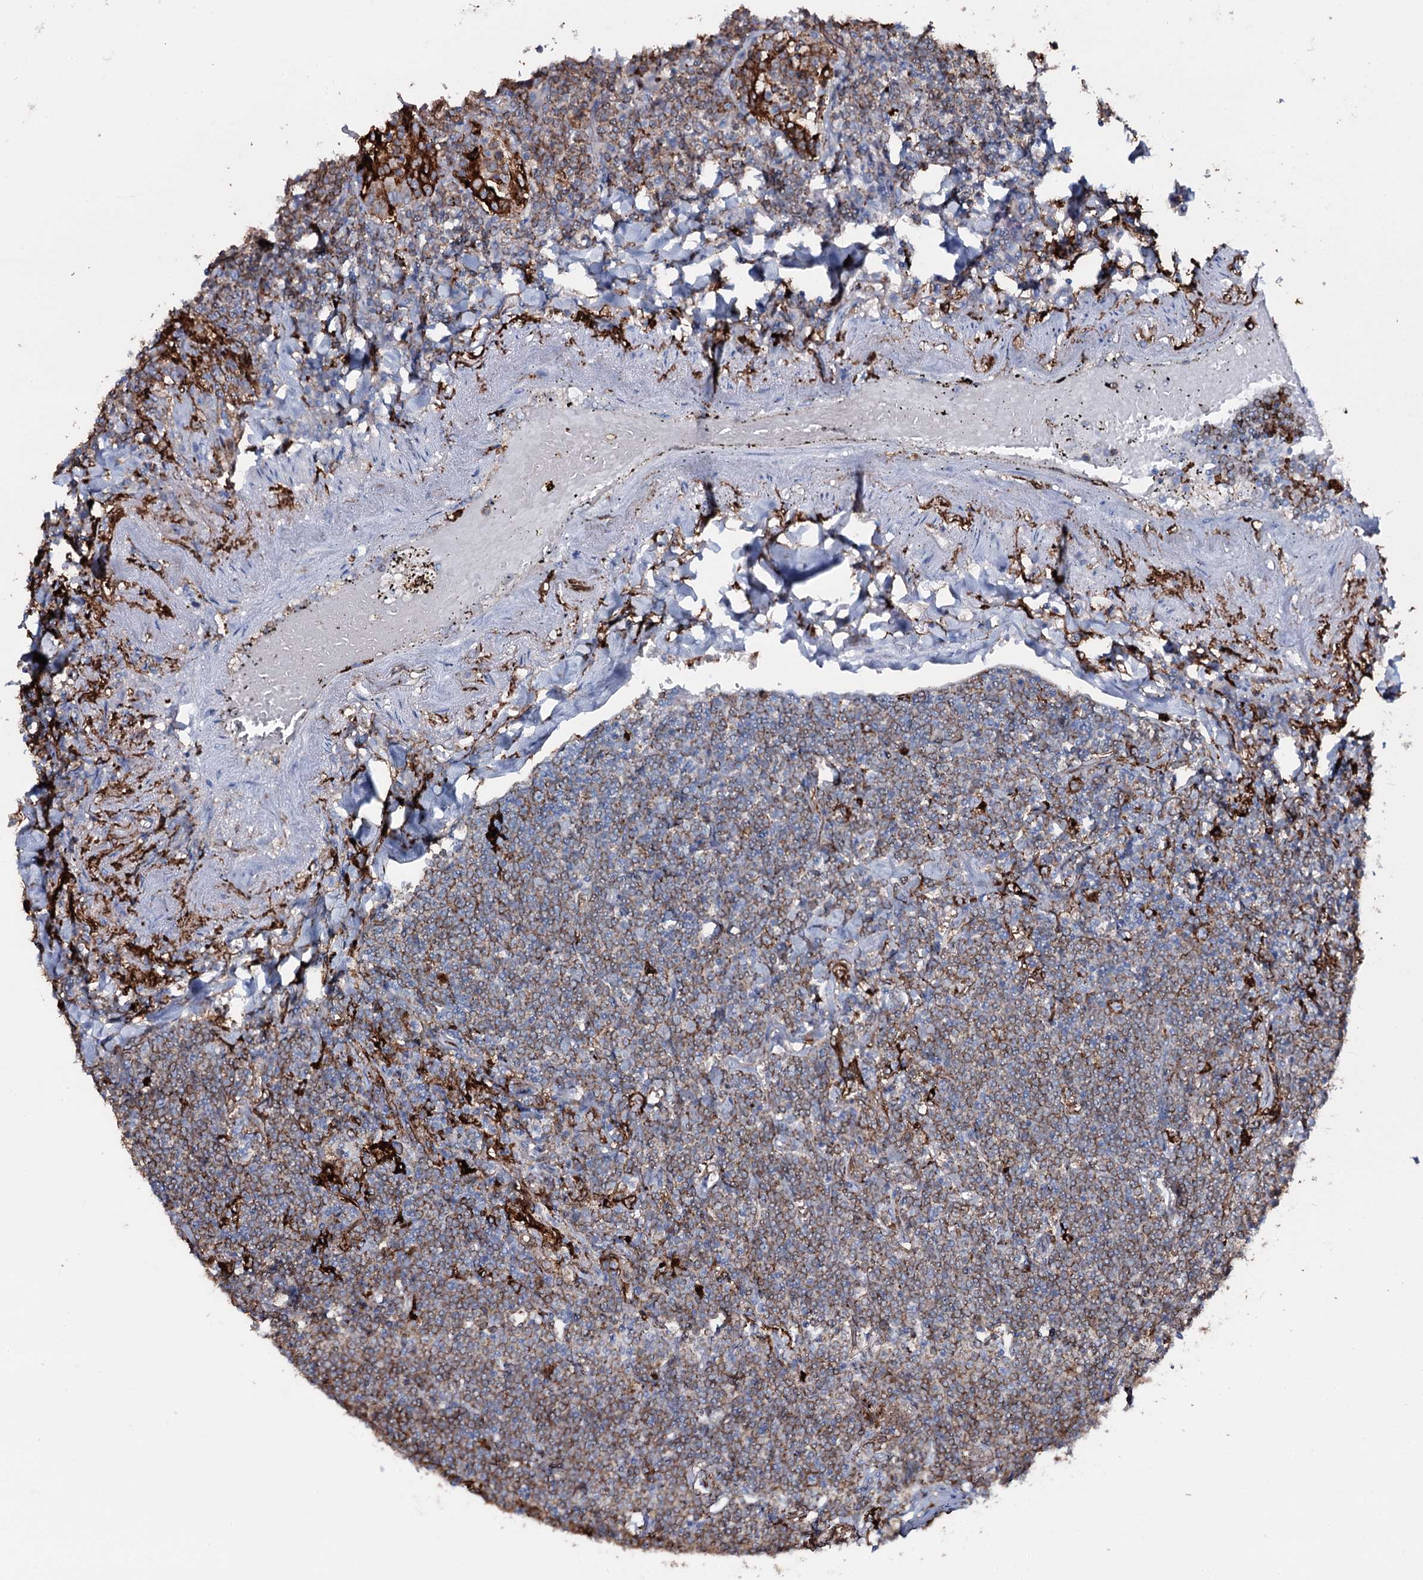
{"staining": {"intensity": "moderate", "quantity": ">75%", "location": "cytoplasmic/membranous"}, "tissue": "lymphoma", "cell_type": "Tumor cells", "image_type": "cancer", "snomed": [{"axis": "morphology", "description": "Malignant lymphoma, non-Hodgkin's type, Low grade"}, {"axis": "topography", "description": "Lung"}], "caption": "Lymphoma tissue exhibits moderate cytoplasmic/membranous expression in approximately >75% of tumor cells, visualized by immunohistochemistry.", "gene": "OSBPL2", "patient": {"sex": "female", "age": 71}}